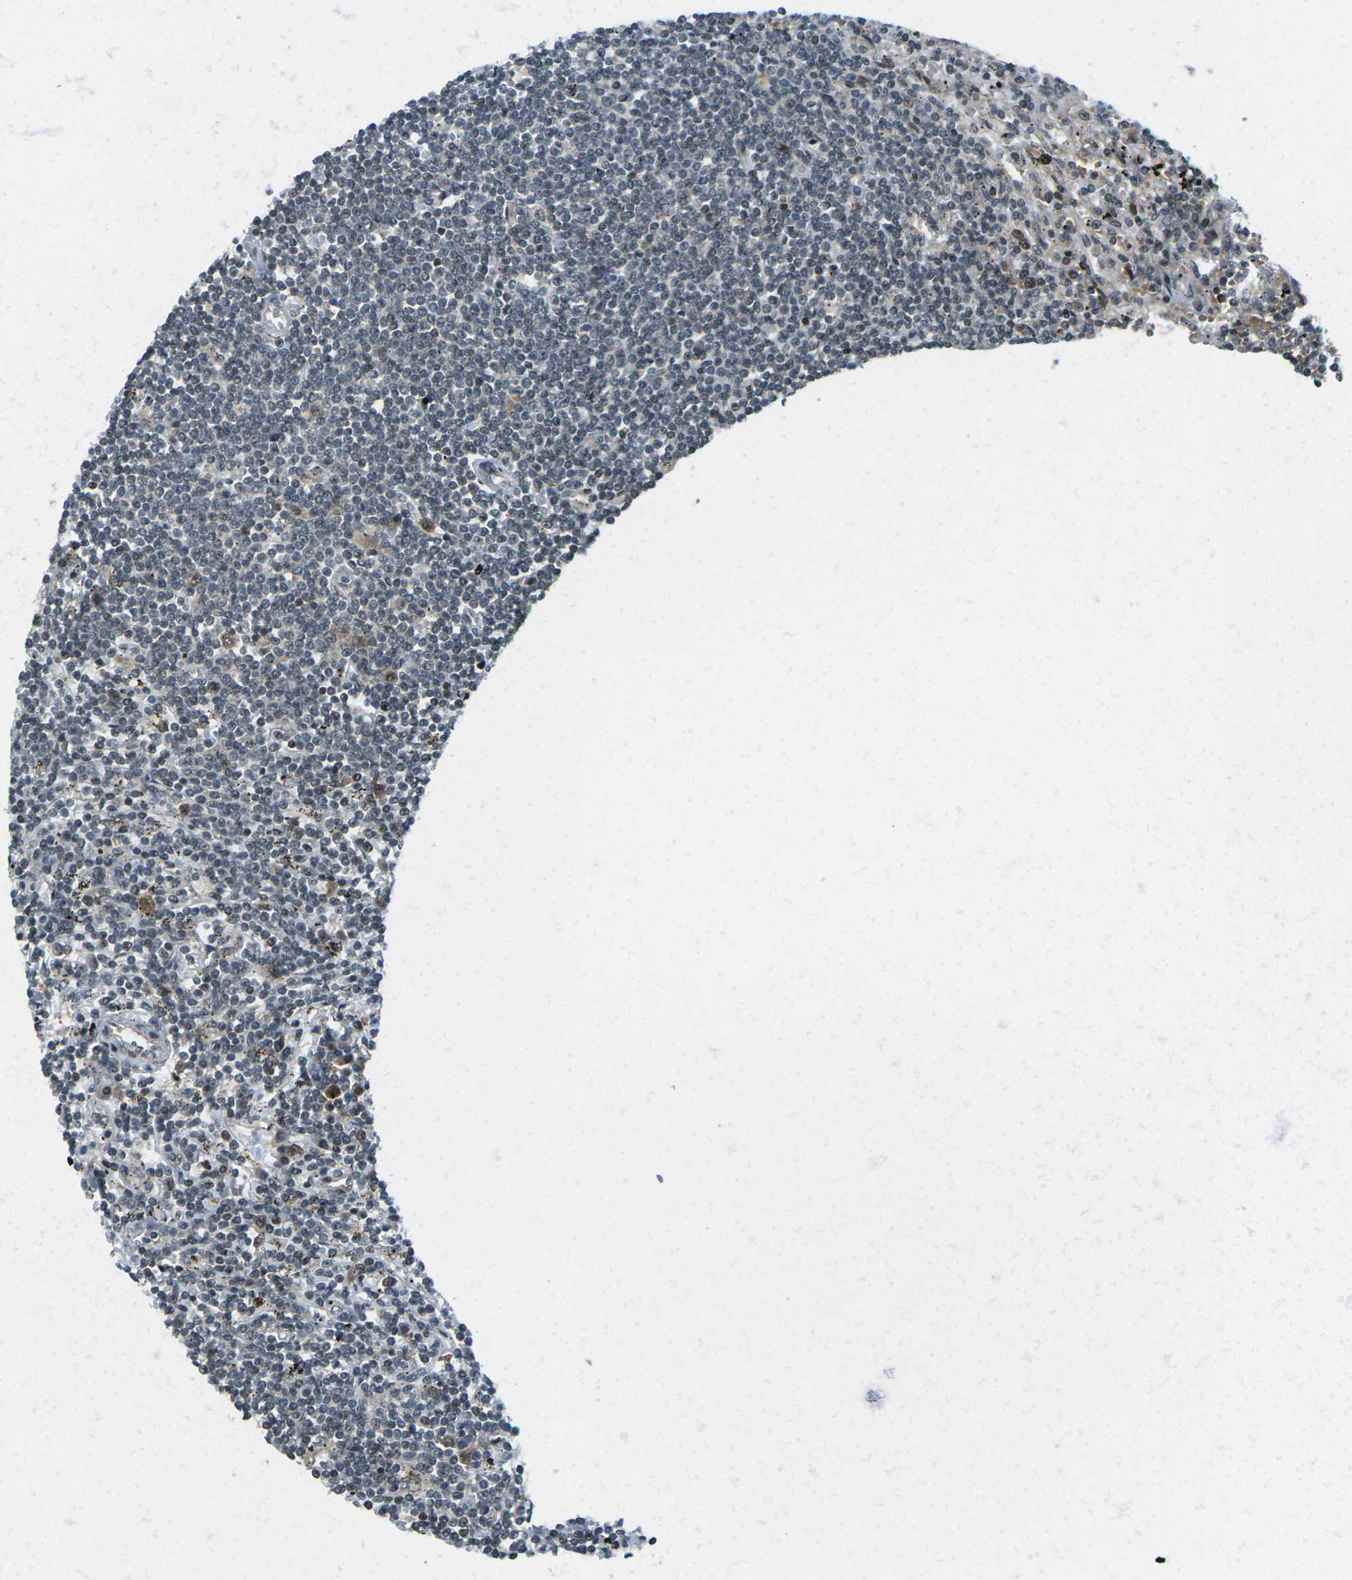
{"staining": {"intensity": "weak", "quantity": "<25%", "location": "cytoplasmic/membranous"}, "tissue": "lymphoma", "cell_type": "Tumor cells", "image_type": "cancer", "snomed": [{"axis": "morphology", "description": "Malignant lymphoma, non-Hodgkin's type, Low grade"}, {"axis": "topography", "description": "Spleen"}], "caption": "Human lymphoma stained for a protein using IHC shows no expression in tumor cells.", "gene": "UBE2S", "patient": {"sex": "male", "age": 76}}